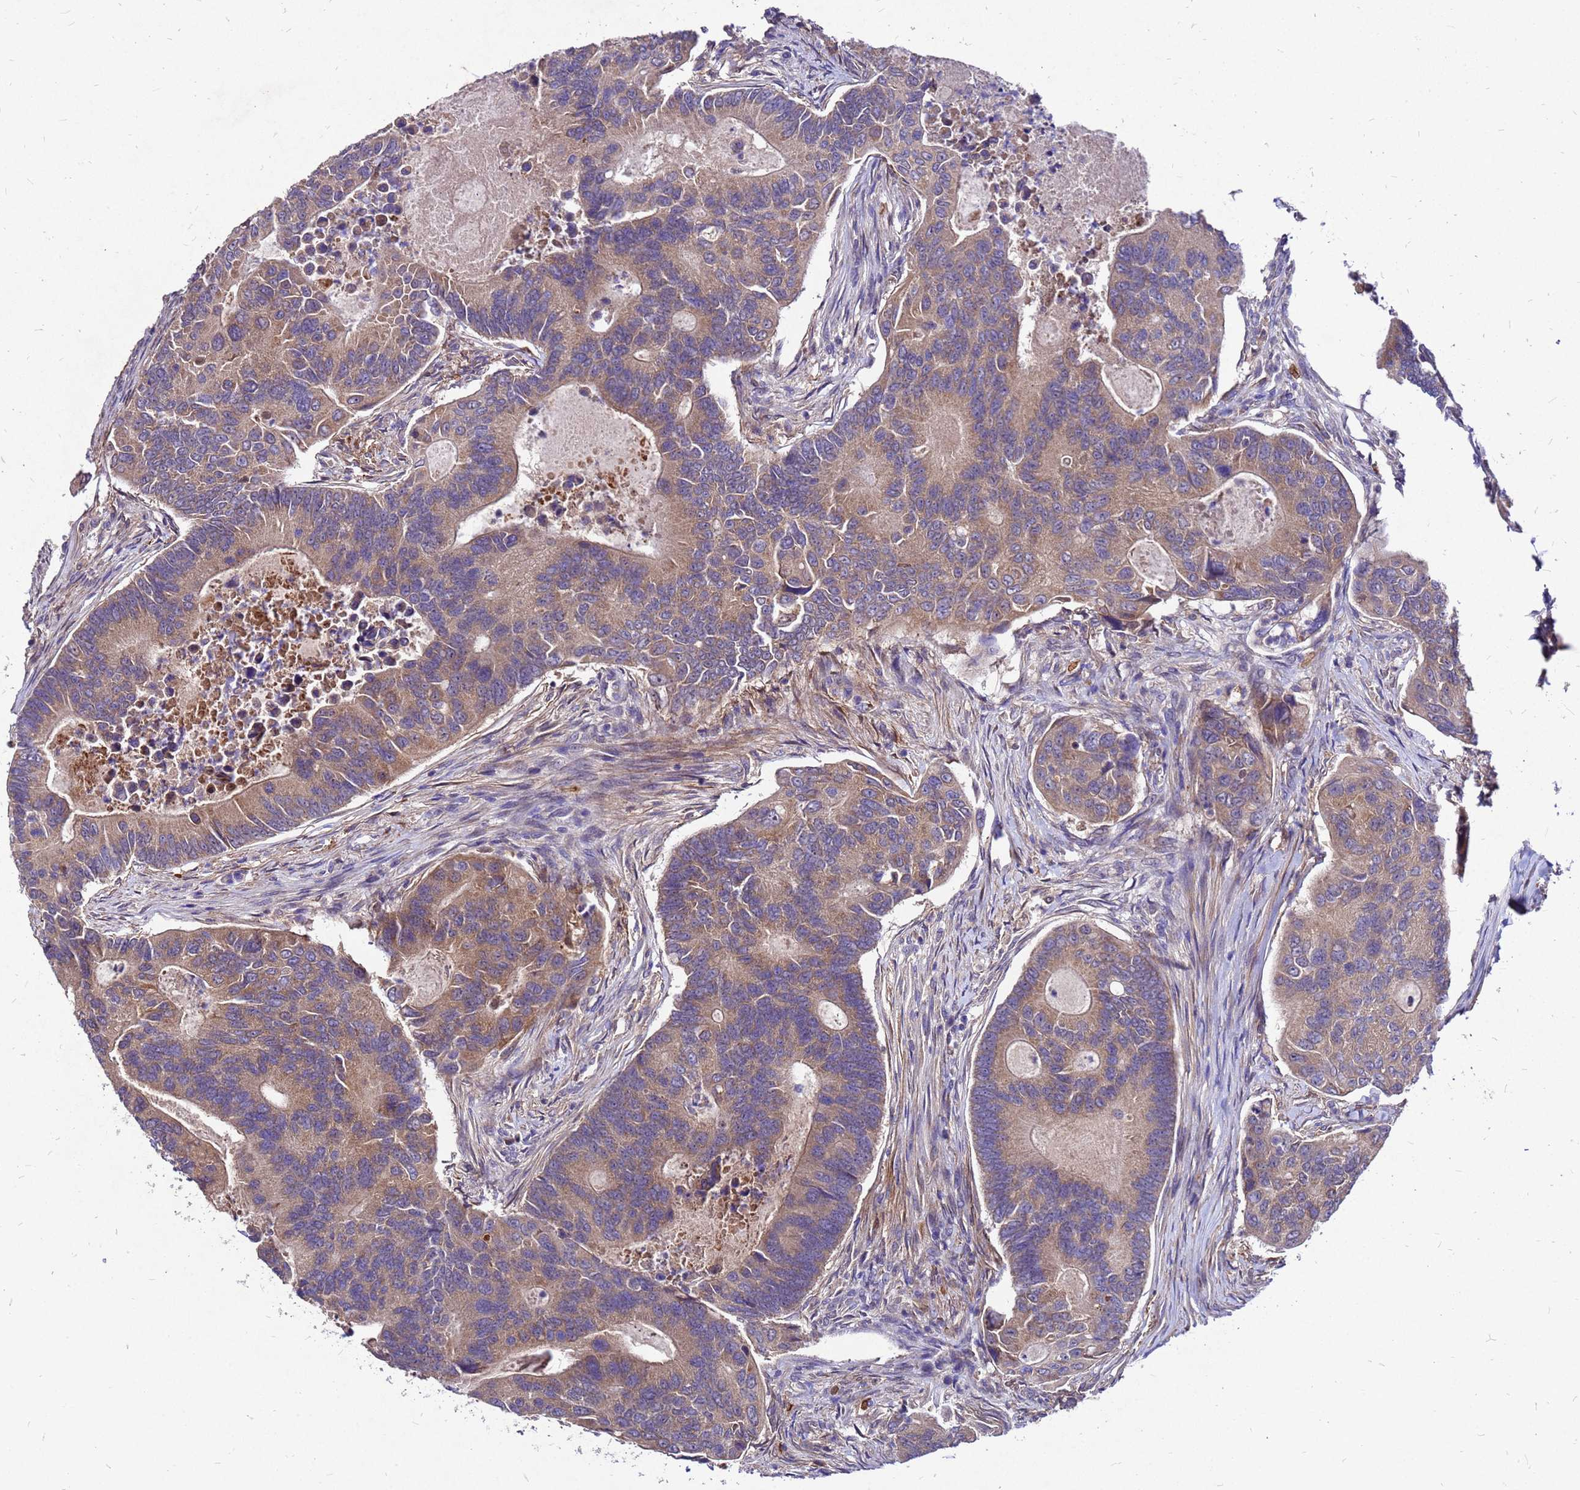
{"staining": {"intensity": "moderate", "quantity": ">75%", "location": "cytoplasmic/membranous"}, "tissue": "colorectal cancer", "cell_type": "Tumor cells", "image_type": "cancer", "snomed": [{"axis": "morphology", "description": "Adenocarcinoma, NOS"}, {"axis": "topography", "description": "Colon"}], "caption": "The photomicrograph demonstrates immunohistochemical staining of colorectal cancer. There is moderate cytoplasmic/membranous expression is identified in approximately >75% of tumor cells.", "gene": "DUSP23", "patient": {"sex": "female", "age": 67}}